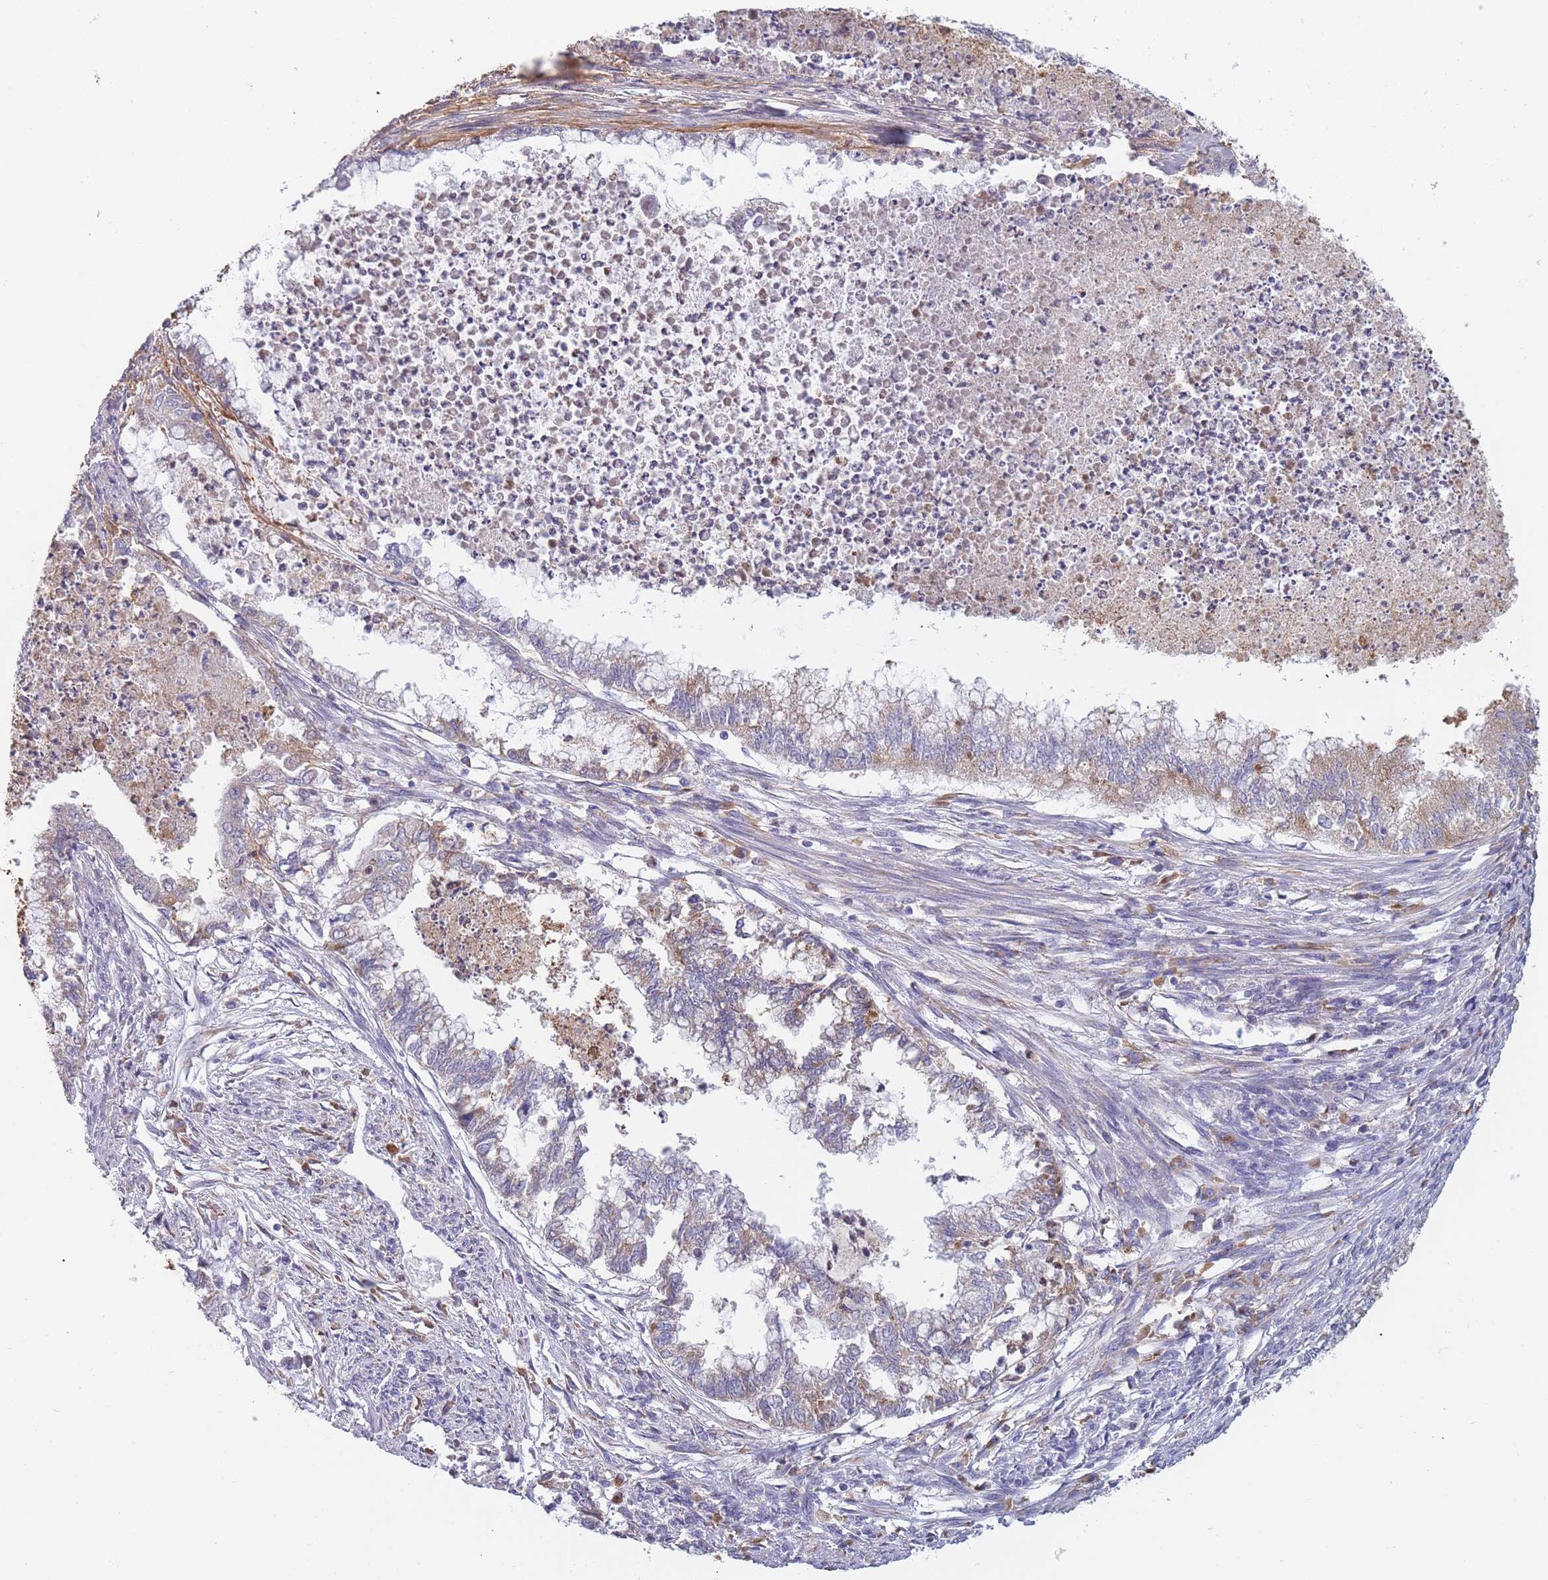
{"staining": {"intensity": "moderate", "quantity": "<25%", "location": "cytoplasmic/membranous"}, "tissue": "endometrial cancer", "cell_type": "Tumor cells", "image_type": "cancer", "snomed": [{"axis": "morphology", "description": "Adenocarcinoma, NOS"}, {"axis": "topography", "description": "Endometrium"}], "caption": "Human endometrial cancer stained with a protein marker displays moderate staining in tumor cells.", "gene": "NDUFAF6", "patient": {"sex": "female", "age": 79}}